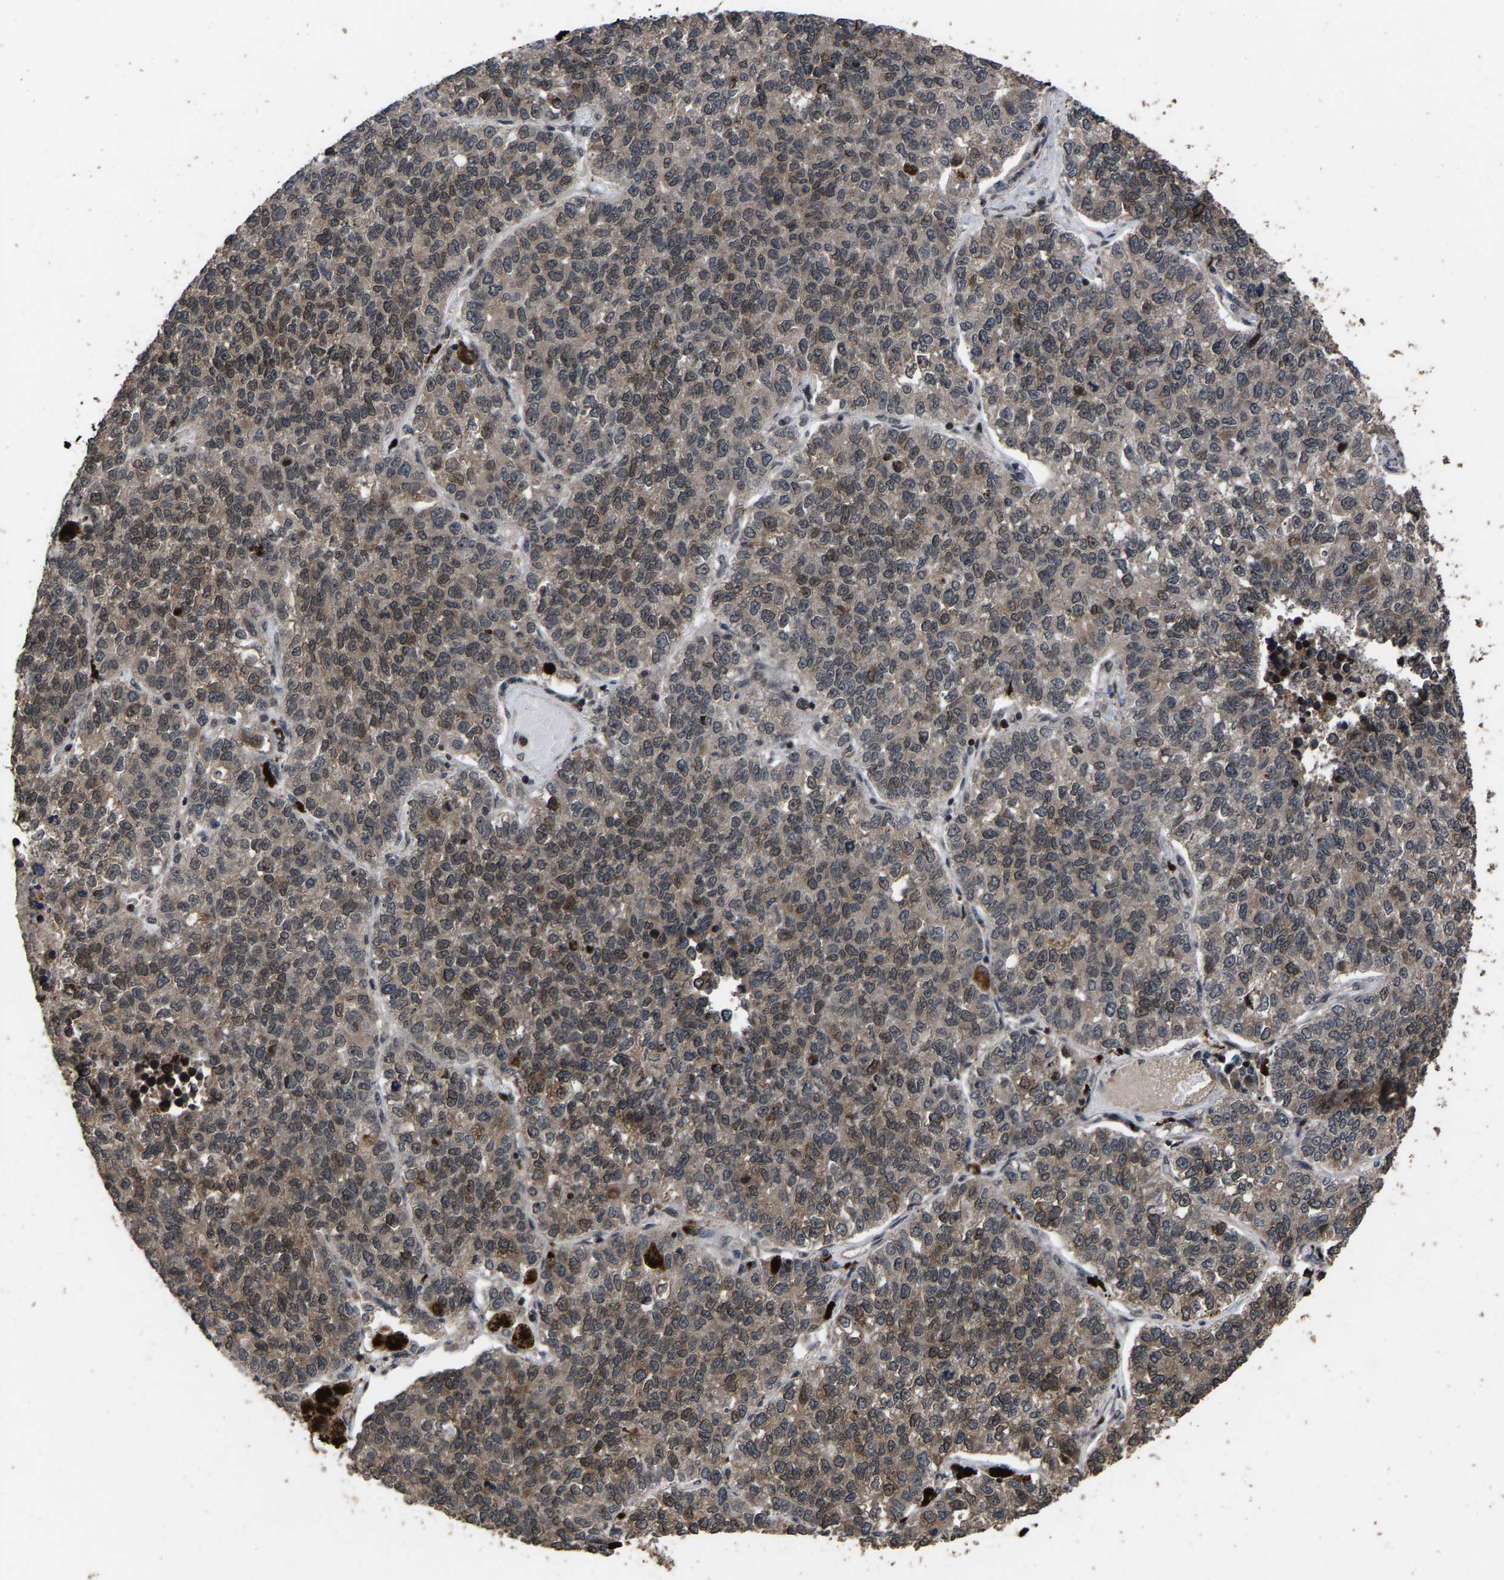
{"staining": {"intensity": "weak", "quantity": "<25%", "location": "cytoplasmic/membranous"}, "tissue": "lung cancer", "cell_type": "Tumor cells", "image_type": "cancer", "snomed": [{"axis": "morphology", "description": "Adenocarcinoma, NOS"}, {"axis": "topography", "description": "Lung"}], "caption": "Immunohistochemical staining of human adenocarcinoma (lung) reveals no significant positivity in tumor cells.", "gene": "HAUS6", "patient": {"sex": "male", "age": 49}}